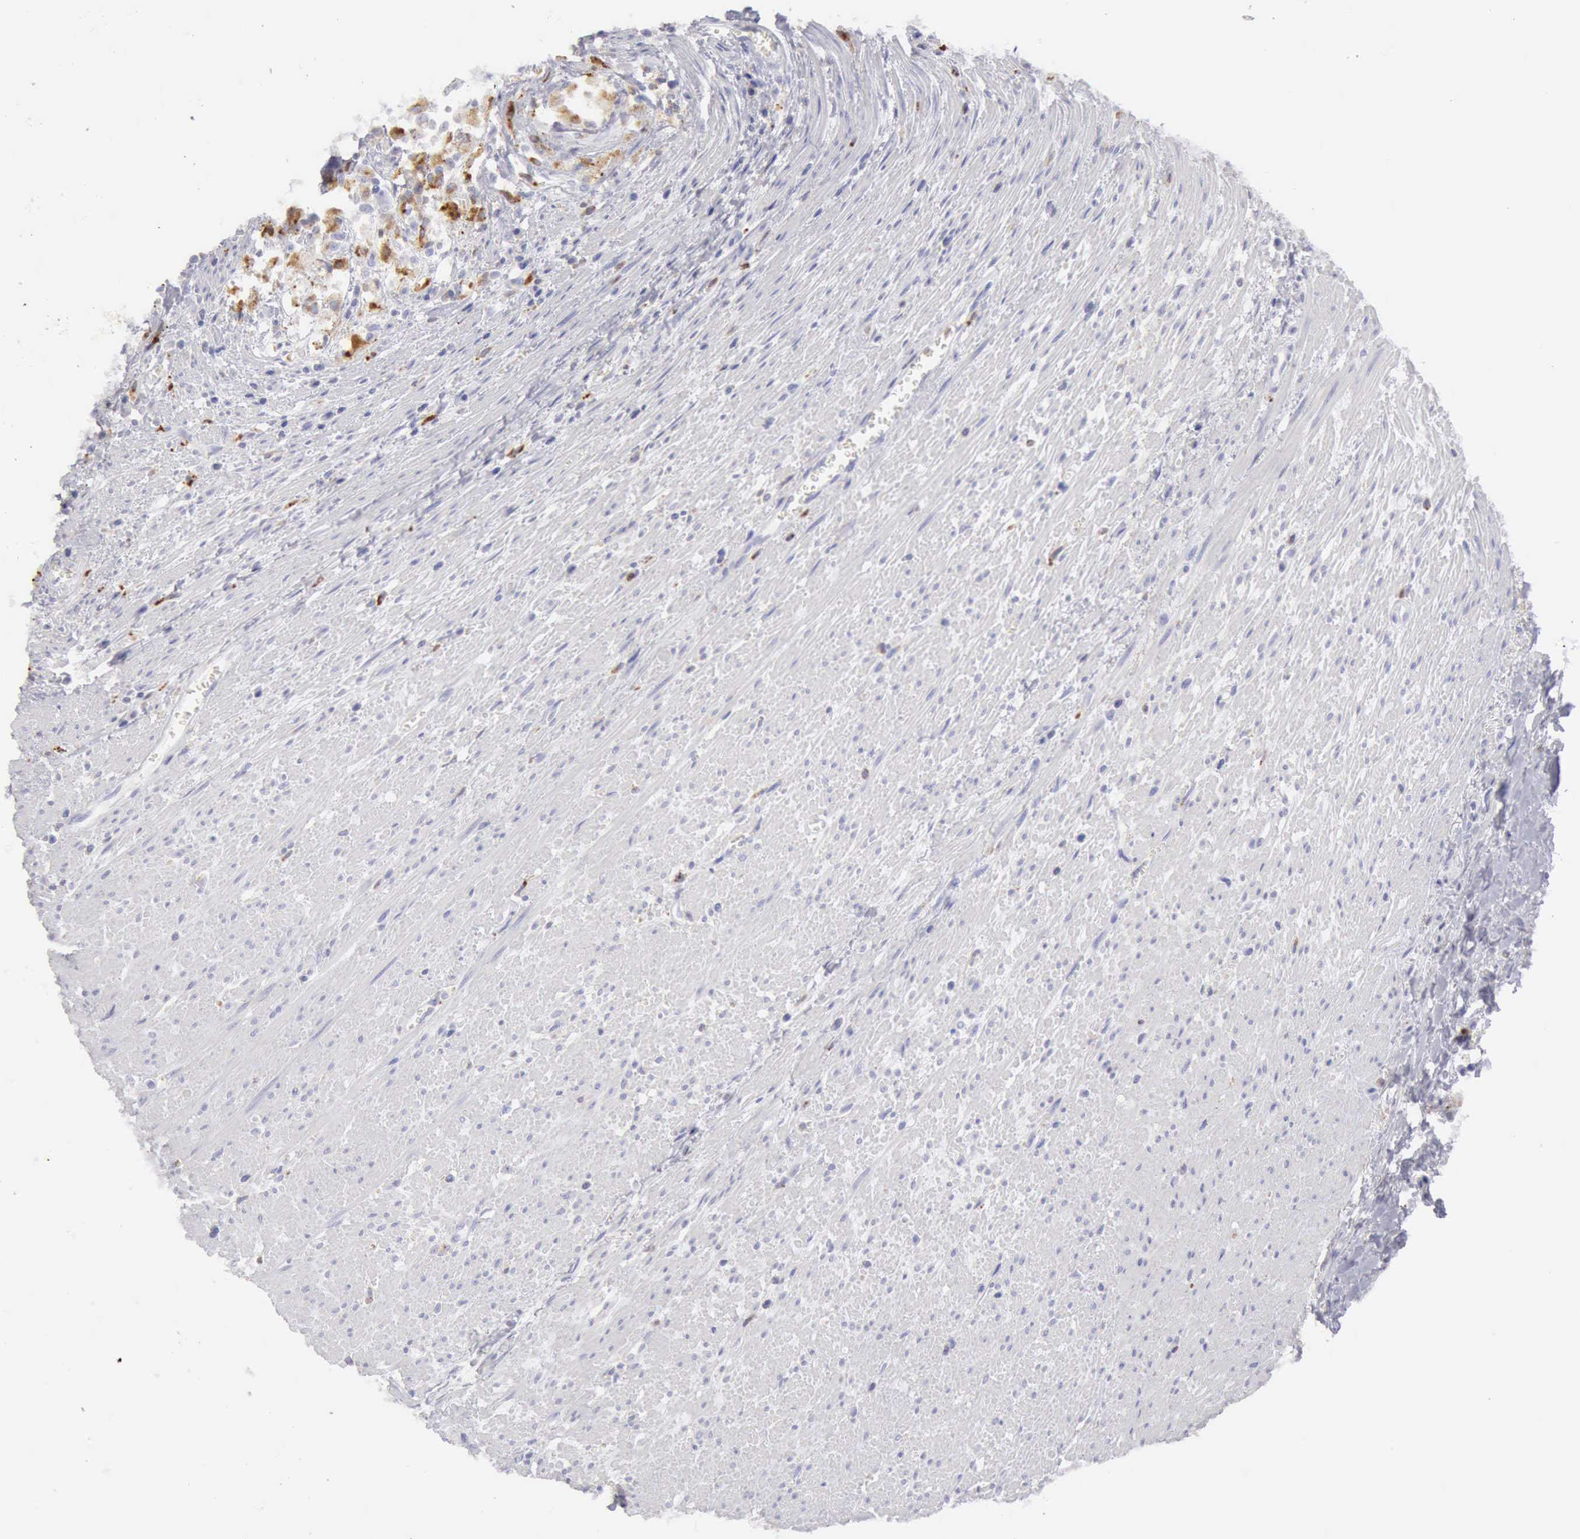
{"staining": {"intensity": "weak", "quantity": "25%-75%", "location": "cytoplasmic/membranous"}, "tissue": "colorectal cancer", "cell_type": "Tumor cells", "image_type": "cancer", "snomed": [{"axis": "morphology", "description": "Adenocarcinoma, NOS"}, {"axis": "topography", "description": "Rectum"}], "caption": "Weak cytoplasmic/membranous expression for a protein is identified in approximately 25%-75% of tumor cells of colorectal adenocarcinoma using immunohistochemistry (IHC).", "gene": "CTSS", "patient": {"sex": "male", "age": 70}}